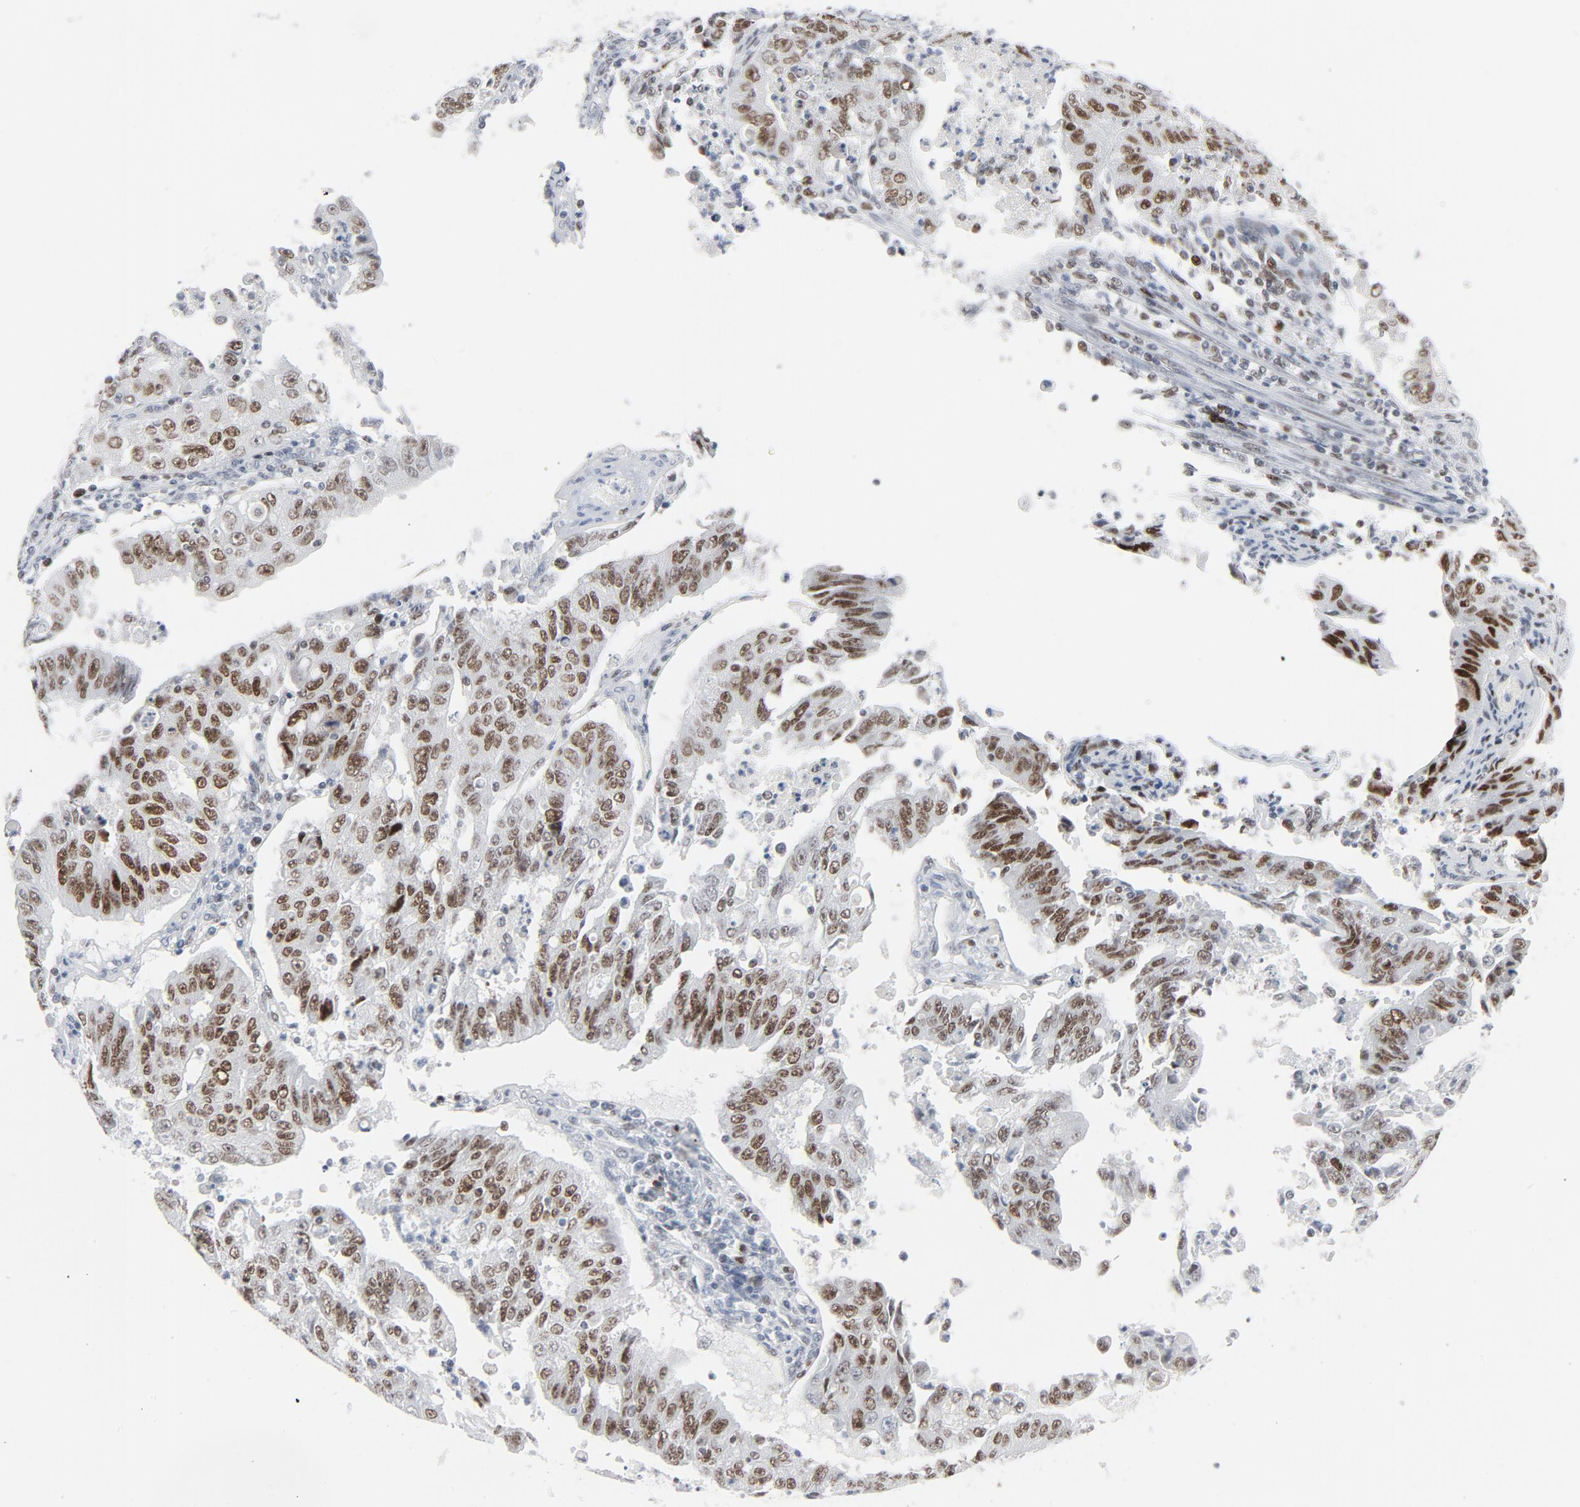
{"staining": {"intensity": "moderate", "quantity": ">75%", "location": "nuclear"}, "tissue": "endometrial cancer", "cell_type": "Tumor cells", "image_type": "cancer", "snomed": [{"axis": "morphology", "description": "Adenocarcinoma, NOS"}, {"axis": "topography", "description": "Endometrium"}], "caption": "Adenocarcinoma (endometrial) tissue demonstrates moderate nuclear staining in approximately >75% of tumor cells, visualized by immunohistochemistry.", "gene": "POLD1", "patient": {"sex": "female", "age": 42}}